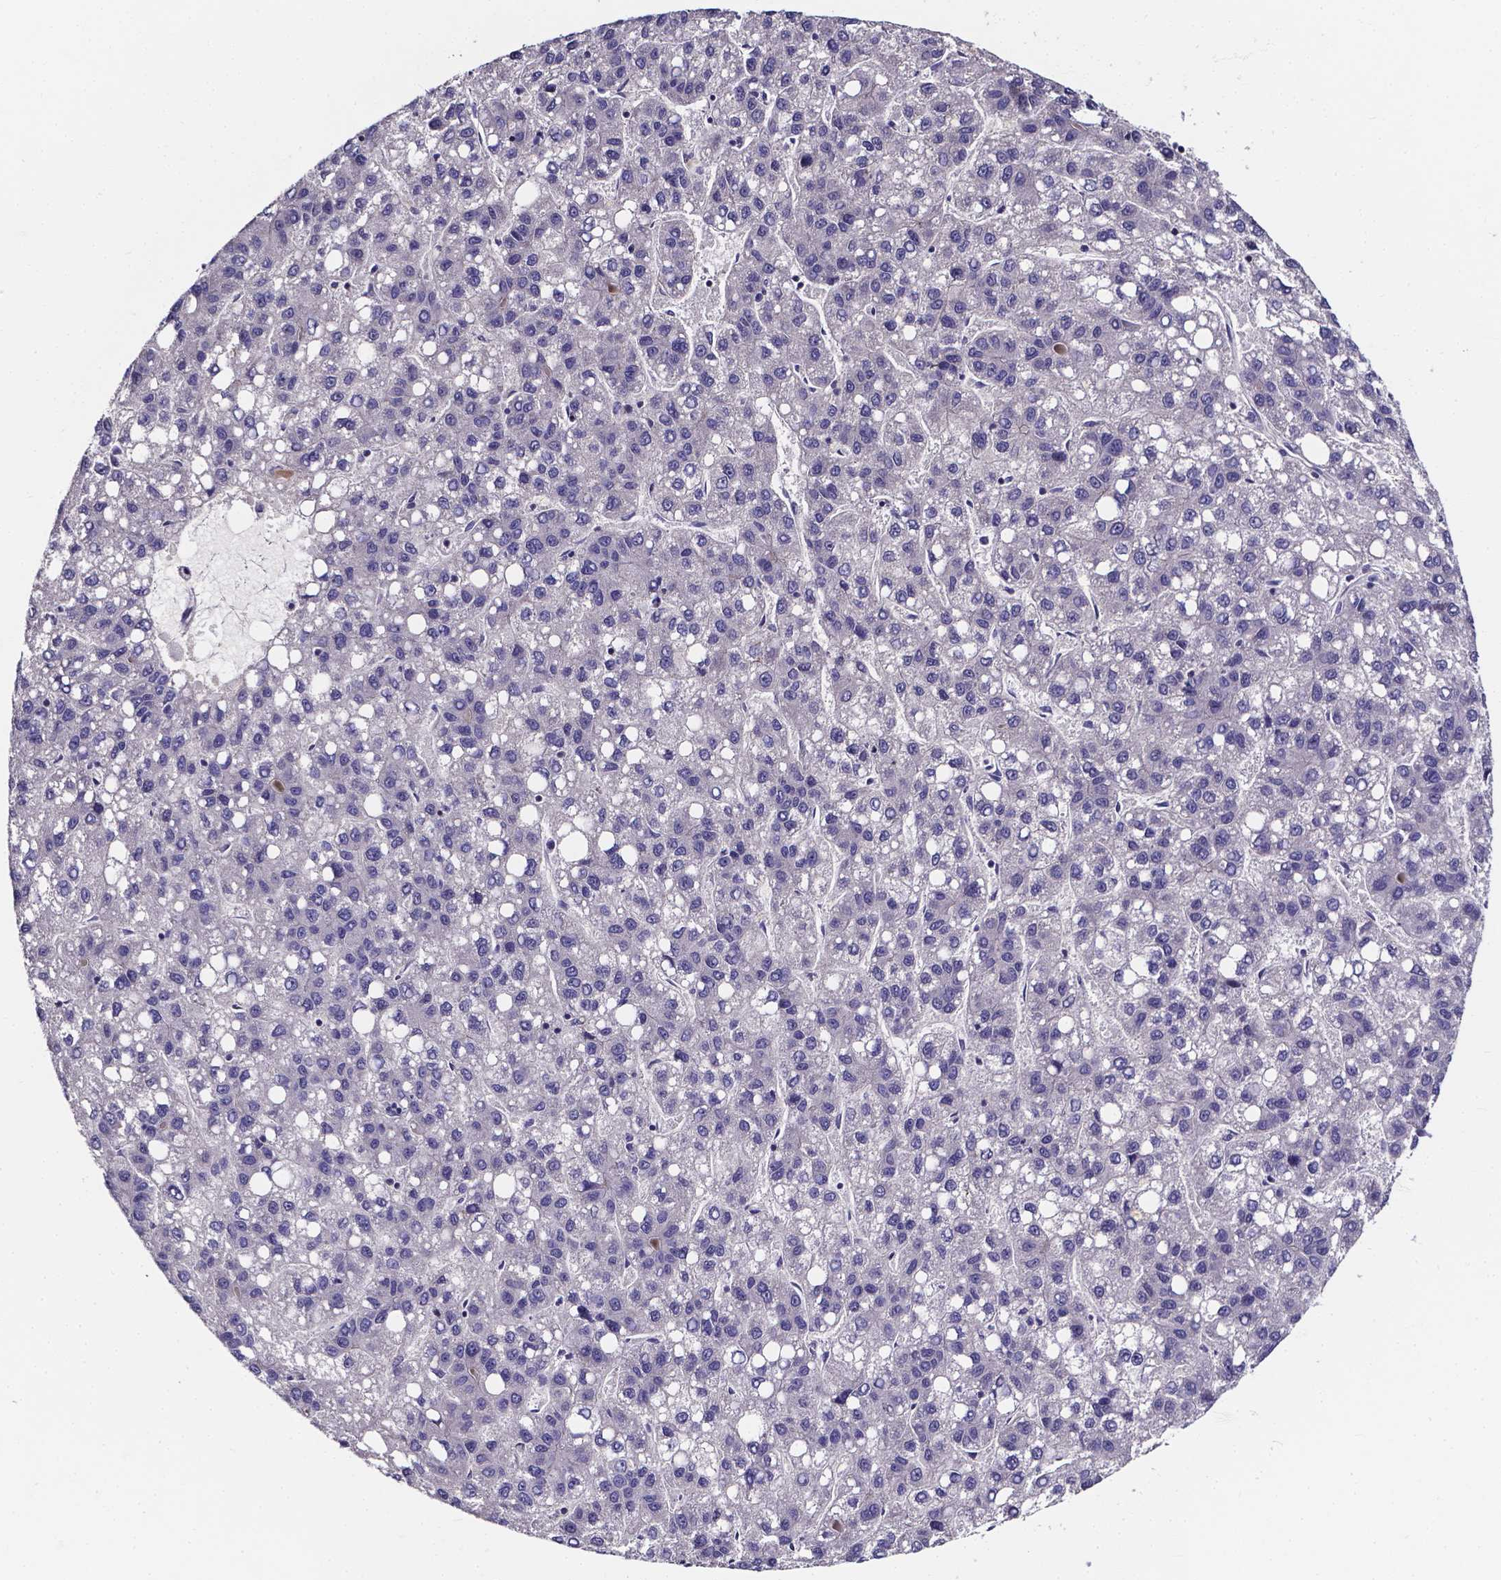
{"staining": {"intensity": "negative", "quantity": "none", "location": "none"}, "tissue": "liver cancer", "cell_type": "Tumor cells", "image_type": "cancer", "snomed": [{"axis": "morphology", "description": "Carcinoma, Hepatocellular, NOS"}, {"axis": "topography", "description": "Liver"}], "caption": "High power microscopy micrograph of an immunohistochemistry image of liver cancer (hepatocellular carcinoma), revealing no significant expression in tumor cells.", "gene": "CACNG8", "patient": {"sex": "female", "age": 82}}